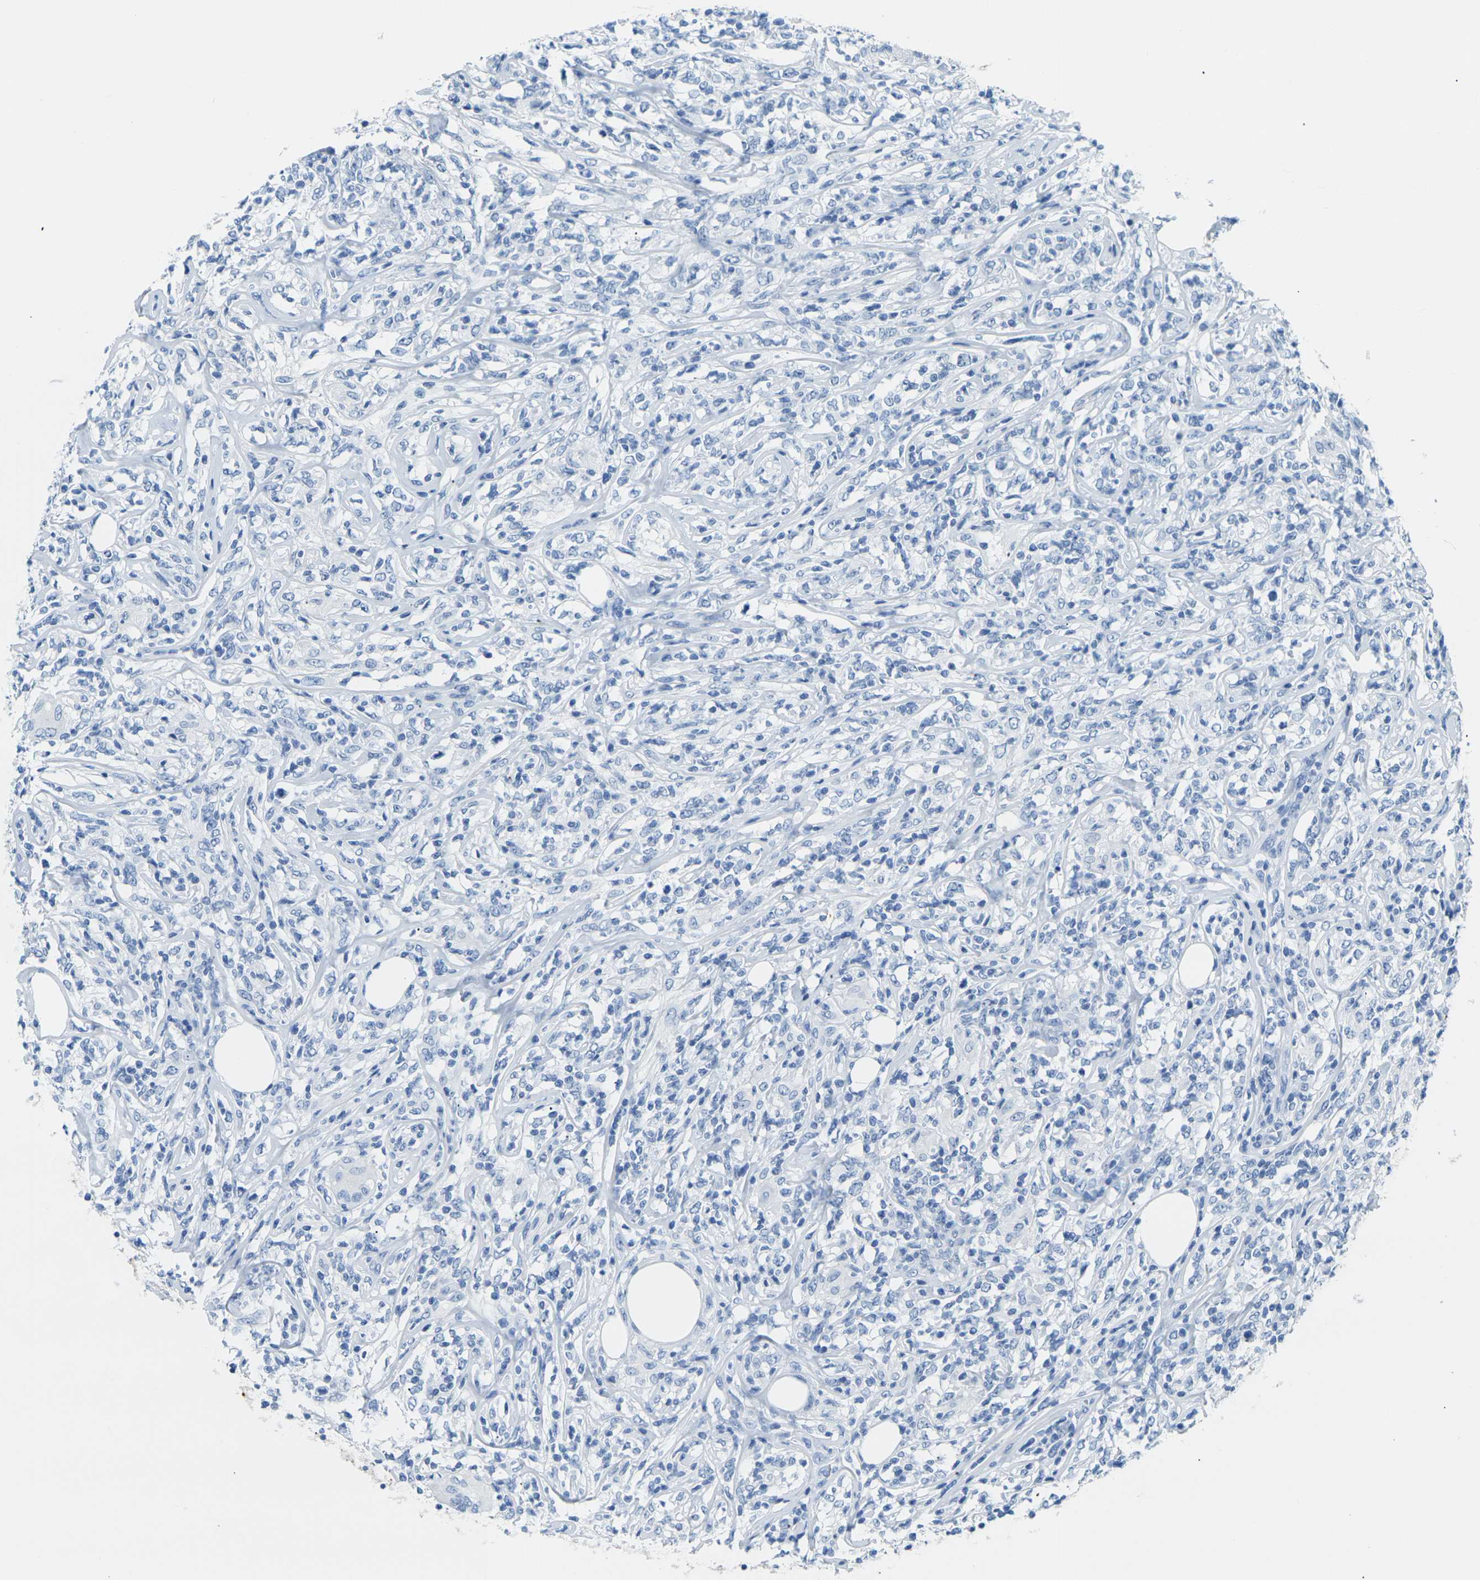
{"staining": {"intensity": "negative", "quantity": "none", "location": "none"}, "tissue": "lymphoma", "cell_type": "Tumor cells", "image_type": "cancer", "snomed": [{"axis": "morphology", "description": "Malignant lymphoma, non-Hodgkin's type, High grade"}, {"axis": "topography", "description": "Lymph node"}], "caption": "Immunohistochemistry (IHC) of human lymphoma shows no expression in tumor cells.", "gene": "CLDN7", "patient": {"sex": "female", "age": 84}}